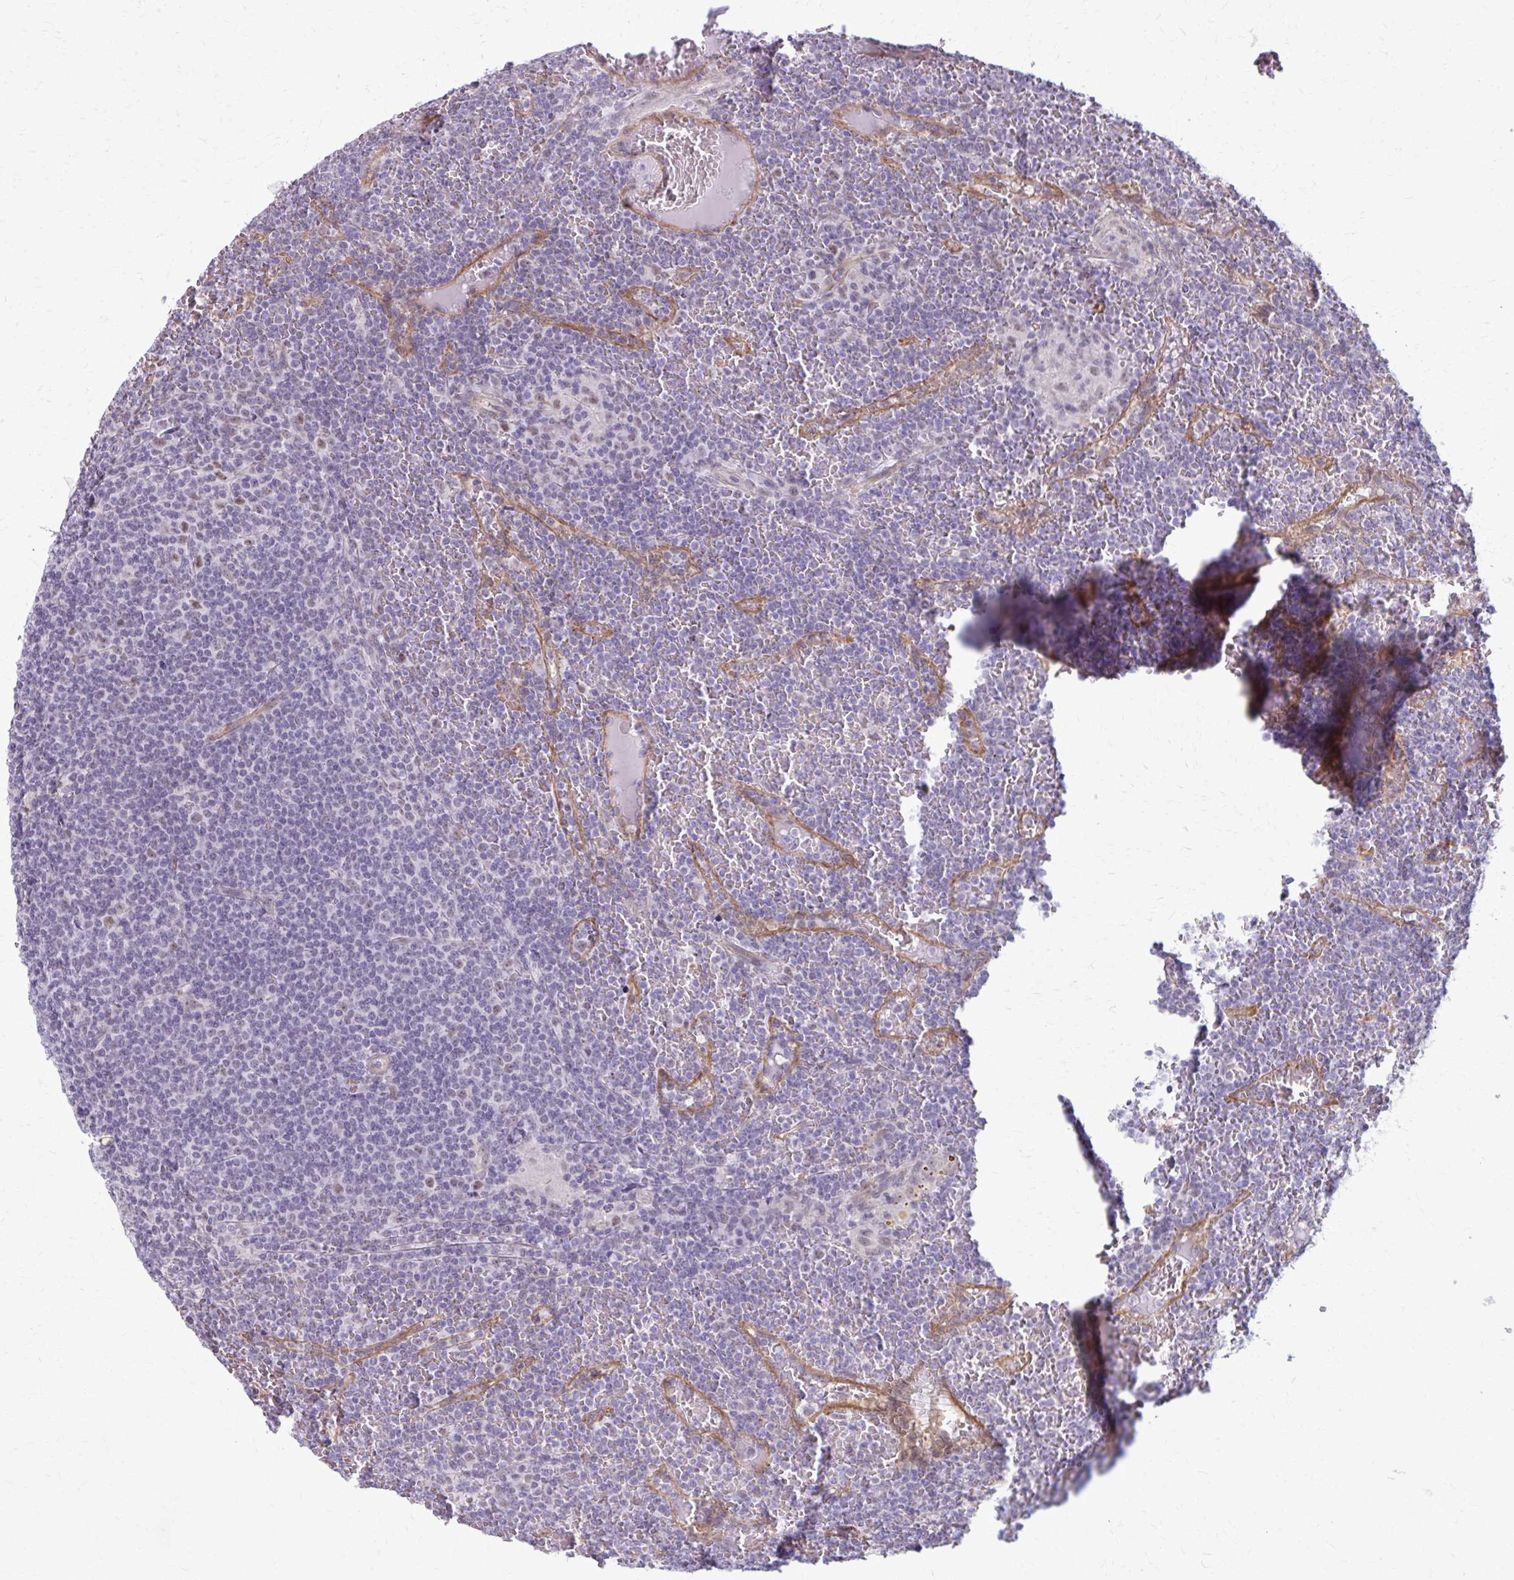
{"staining": {"intensity": "negative", "quantity": "none", "location": "none"}, "tissue": "lymphoma", "cell_type": "Tumor cells", "image_type": "cancer", "snomed": [{"axis": "morphology", "description": "Malignant lymphoma, non-Hodgkin's type, Low grade"}, {"axis": "topography", "description": "Spleen"}], "caption": "High power microscopy histopathology image of an immunohistochemistry photomicrograph of malignant lymphoma, non-Hodgkin's type (low-grade), revealing no significant staining in tumor cells.", "gene": "NUMBL", "patient": {"sex": "female", "age": 19}}